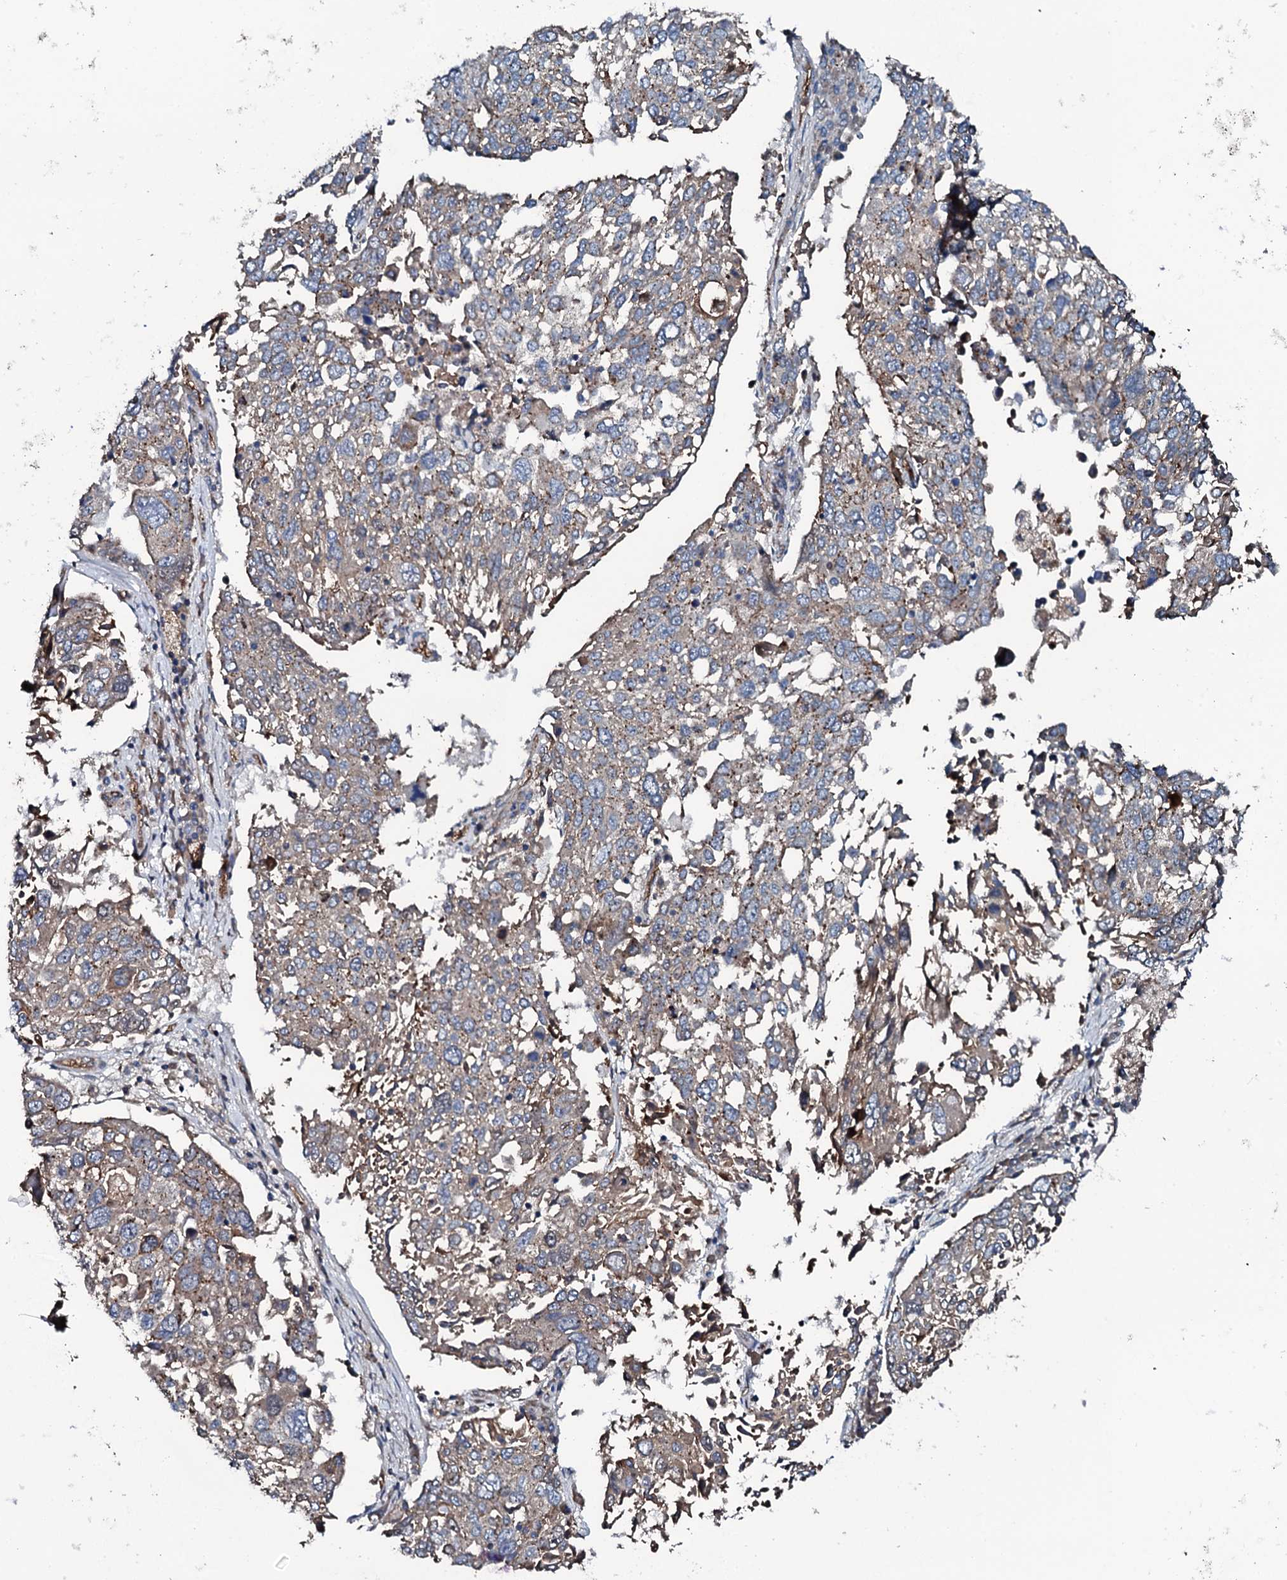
{"staining": {"intensity": "weak", "quantity": "25%-75%", "location": "cytoplasmic/membranous"}, "tissue": "lung cancer", "cell_type": "Tumor cells", "image_type": "cancer", "snomed": [{"axis": "morphology", "description": "Squamous cell carcinoma, NOS"}, {"axis": "topography", "description": "Lung"}], "caption": "Immunohistochemical staining of lung cancer shows low levels of weak cytoplasmic/membranous staining in approximately 25%-75% of tumor cells.", "gene": "TRIM7", "patient": {"sex": "male", "age": 65}}